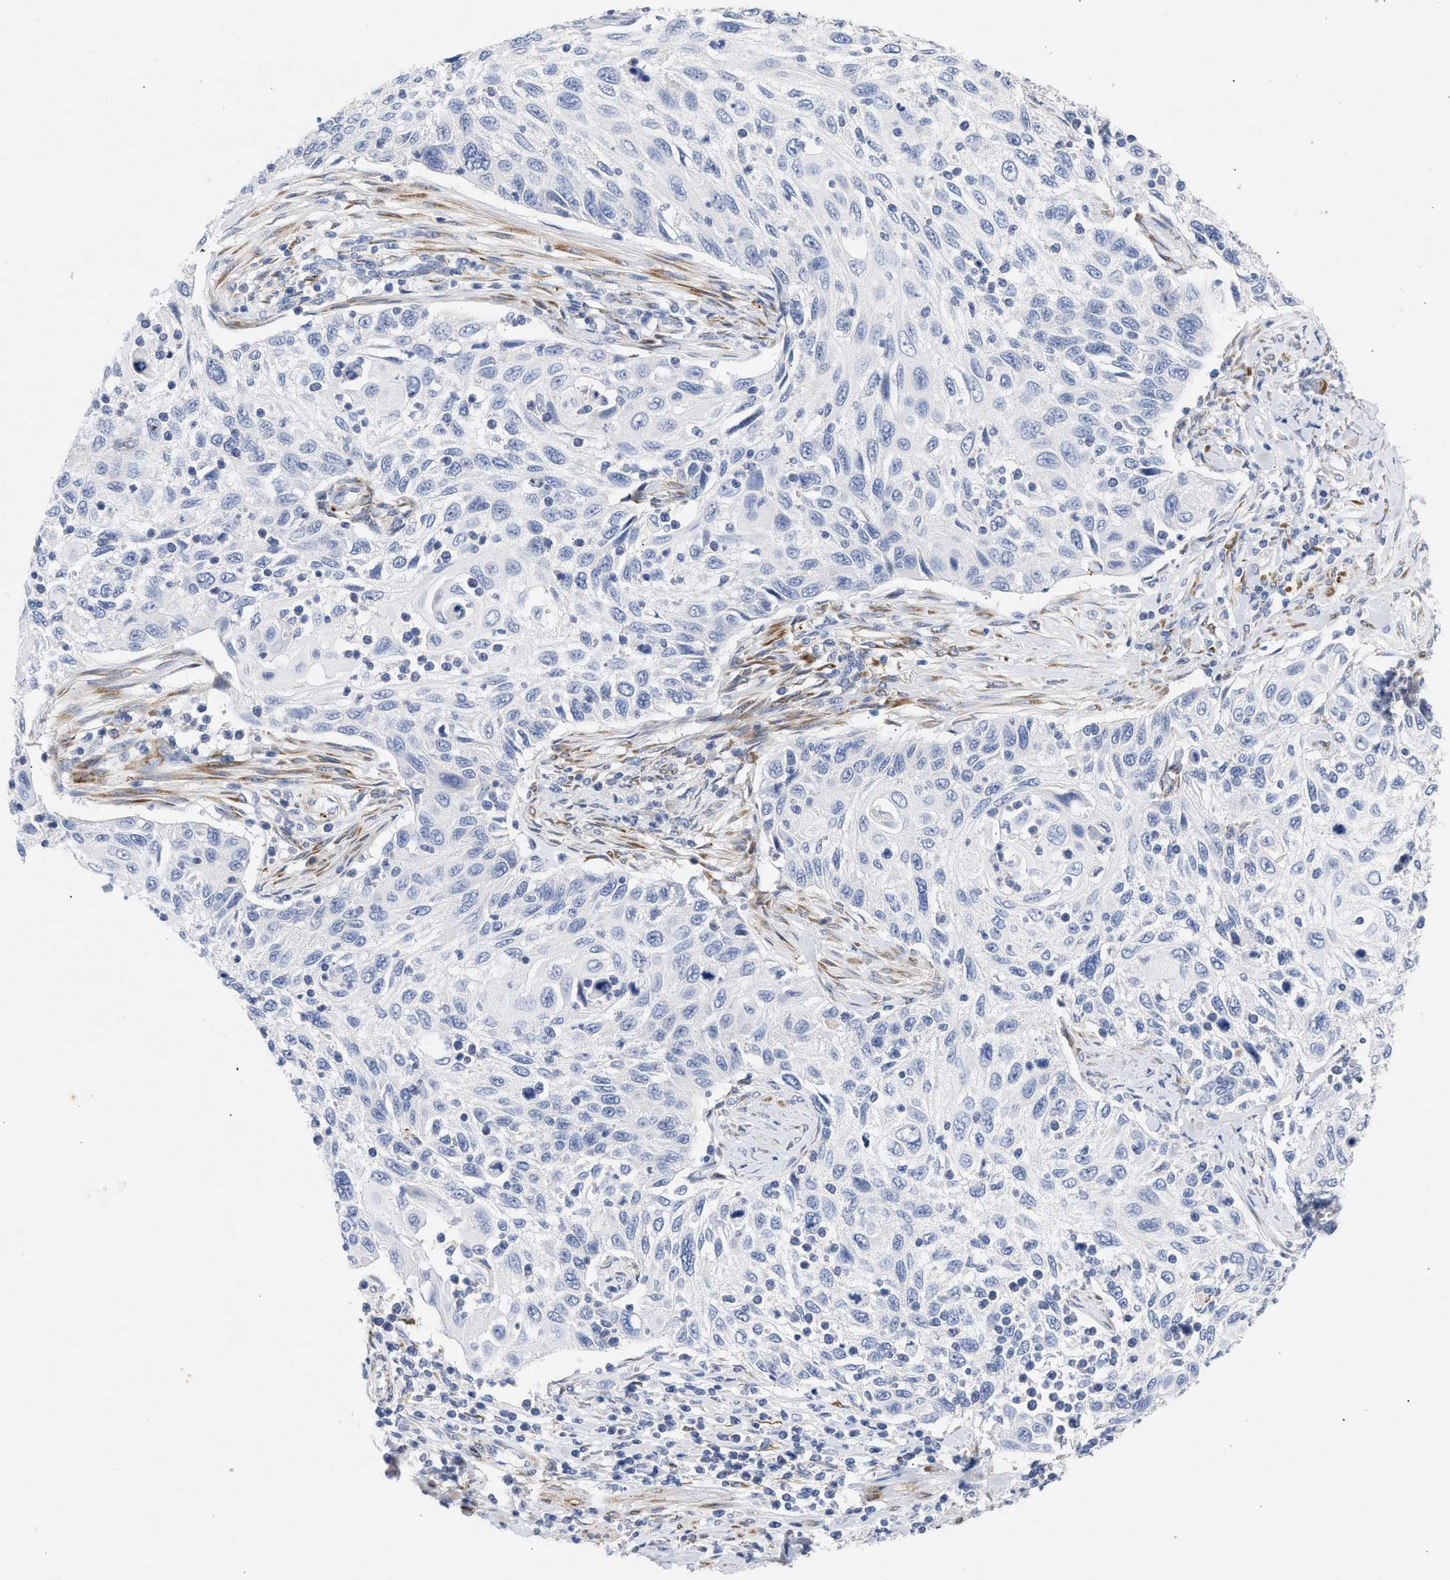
{"staining": {"intensity": "negative", "quantity": "none", "location": "none"}, "tissue": "cervical cancer", "cell_type": "Tumor cells", "image_type": "cancer", "snomed": [{"axis": "morphology", "description": "Squamous cell carcinoma, NOS"}, {"axis": "topography", "description": "Cervix"}], "caption": "An immunohistochemistry micrograph of cervical cancer (squamous cell carcinoma) is shown. There is no staining in tumor cells of cervical cancer (squamous cell carcinoma).", "gene": "SELENOM", "patient": {"sex": "female", "age": 70}}